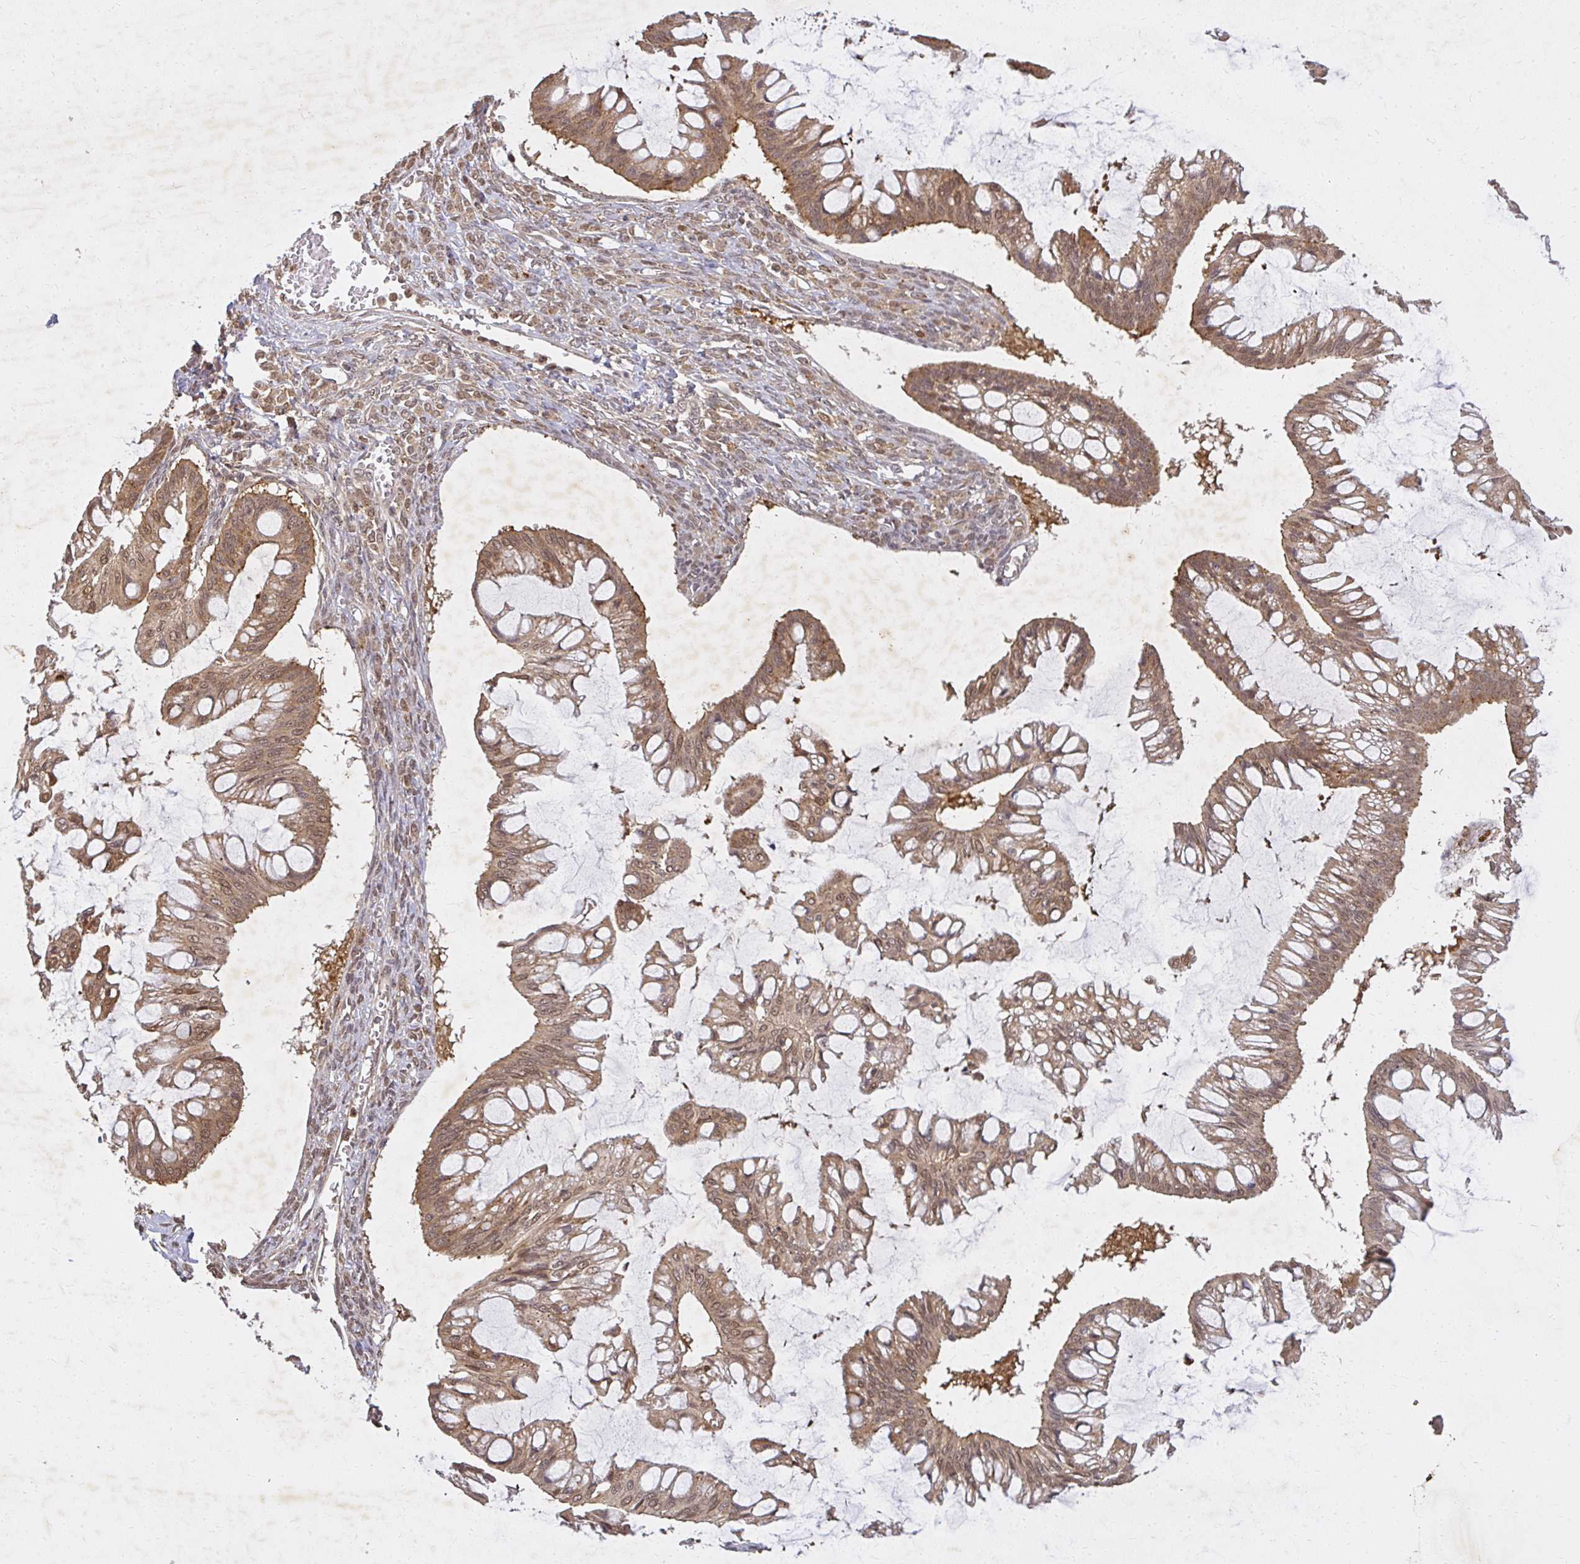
{"staining": {"intensity": "moderate", "quantity": ">75%", "location": "cytoplasmic/membranous"}, "tissue": "ovarian cancer", "cell_type": "Tumor cells", "image_type": "cancer", "snomed": [{"axis": "morphology", "description": "Cystadenocarcinoma, mucinous, NOS"}, {"axis": "topography", "description": "Ovary"}], "caption": "Ovarian cancer (mucinous cystadenocarcinoma) tissue shows moderate cytoplasmic/membranous staining in approximately >75% of tumor cells The staining is performed using DAB (3,3'-diaminobenzidine) brown chromogen to label protein expression. The nuclei are counter-stained blue using hematoxylin.", "gene": "LARS2", "patient": {"sex": "female", "age": 73}}